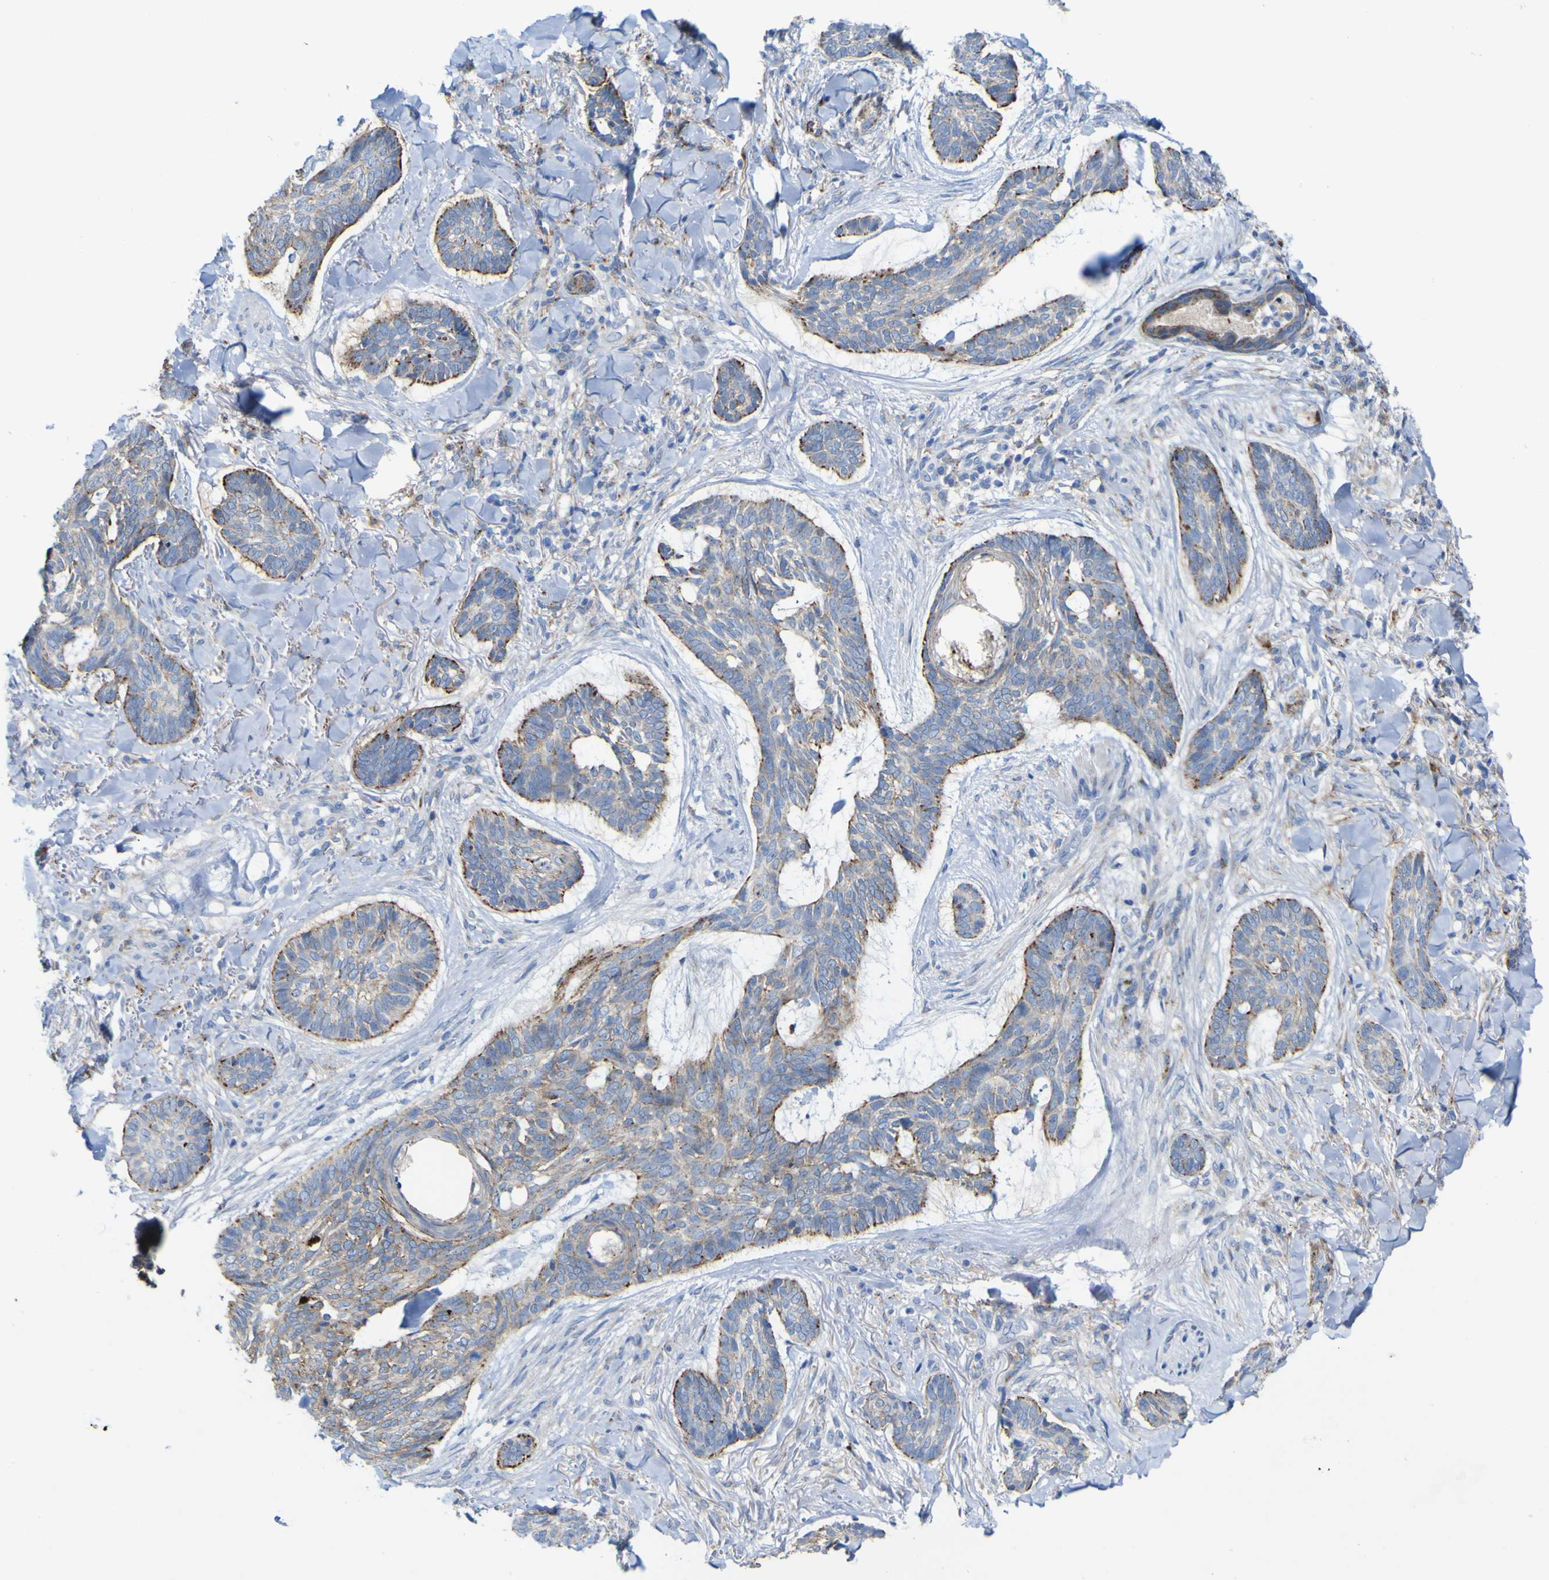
{"staining": {"intensity": "weak", "quantity": ">75%", "location": "cytoplasmic/membranous"}, "tissue": "skin cancer", "cell_type": "Tumor cells", "image_type": "cancer", "snomed": [{"axis": "morphology", "description": "Basal cell carcinoma"}, {"axis": "topography", "description": "Skin"}], "caption": "Immunohistochemical staining of human skin cancer displays low levels of weak cytoplasmic/membranous protein positivity in about >75% of tumor cells.", "gene": "PTPRF", "patient": {"sex": "male", "age": 43}}